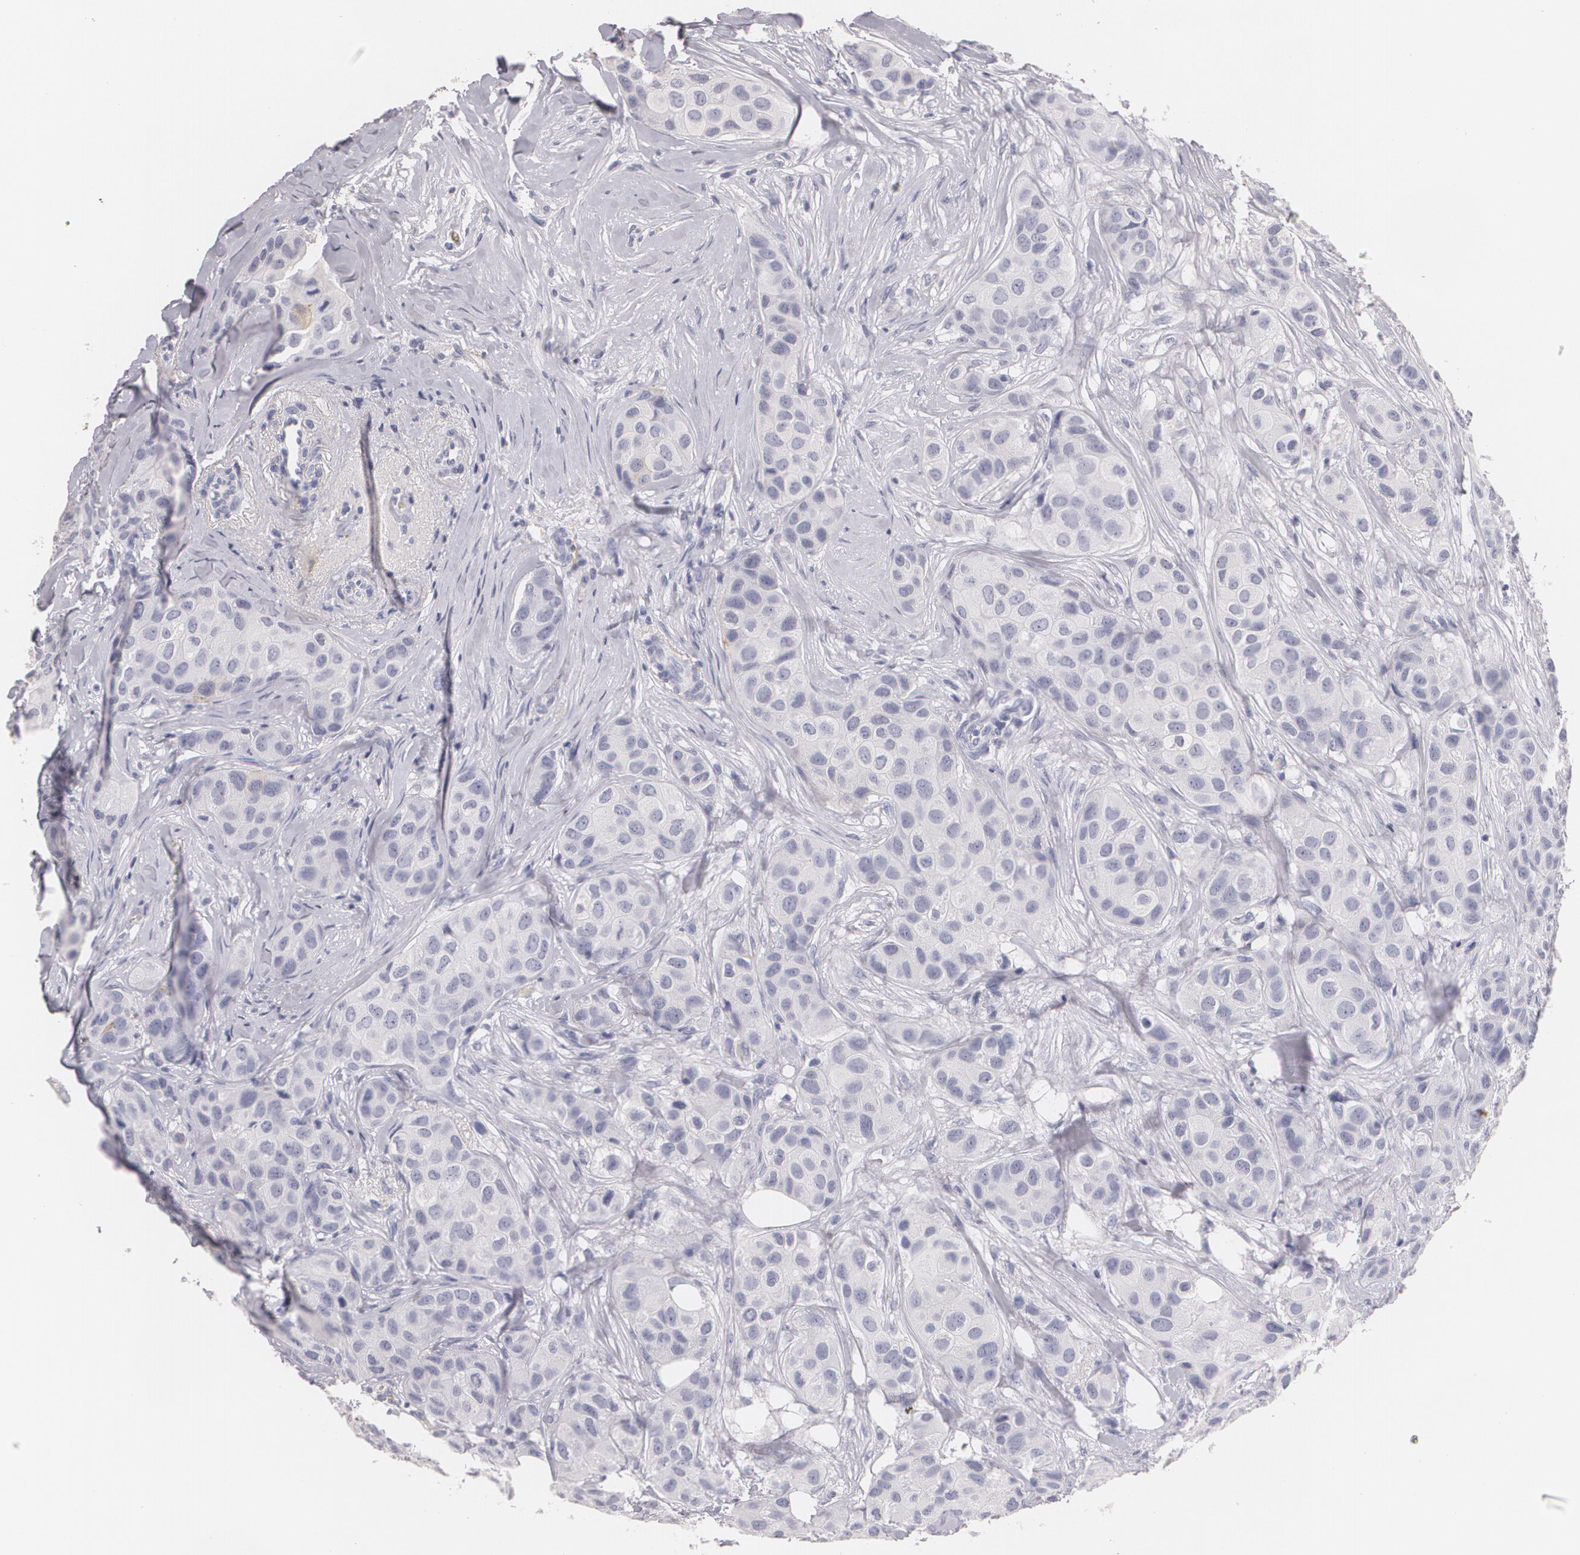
{"staining": {"intensity": "negative", "quantity": "none", "location": "none"}, "tissue": "breast cancer", "cell_type": "Tumor cells", "image_type": "cancer", "snomed": [{"axis": "morphology", "description": "Duct carcinoma"}, {"axis": "topography", "description": "Breast"}], "caption": "This is a image of IHC staining of intraductal carcinoma (breast), which shows no positivity in tumor cells.", "gene": "NGFR", "patient": {"sex": "female", "age": 68}}